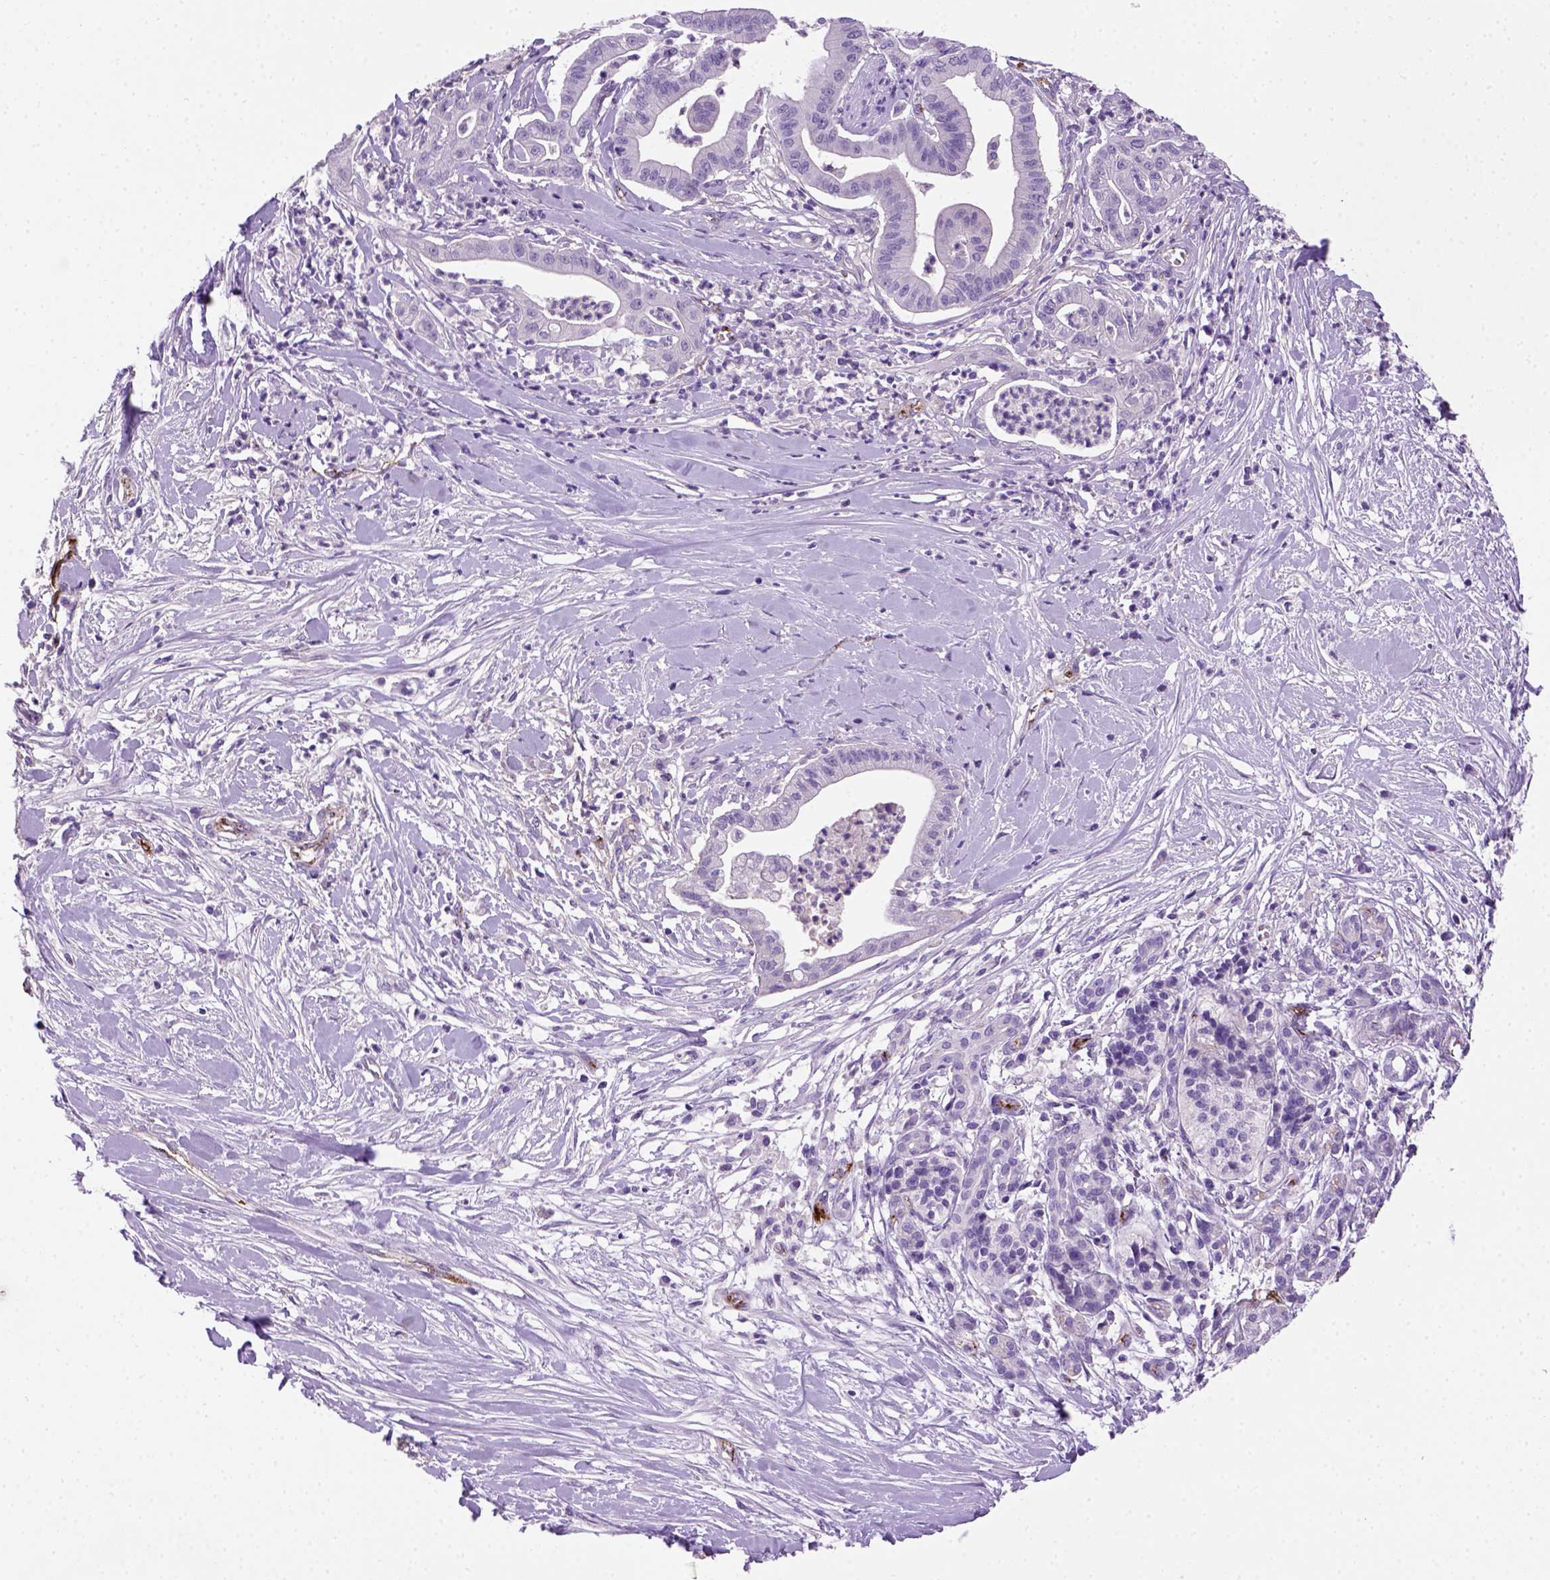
{"staining": {"intensity": "negative", "quantity": "none", "location": "none"}, "tissue": "pancreatic cancer", "cell_type": "Tumor cells", "image_type": "cancer", "snomed": [{"axis": "morphology", "description": "Normal tissue, NOS"}, {"axis": "morphology", "description": "Adenocarcinoma, NOS"}, {"axis": "topography", "description": "Lymph node"}, {"axis": "topography", "description": "Pancreas"}], "caption": "DAB (3,3'-diaminobenzidine) immunohistochemical staining of pancreatic cancer shows no significant expression in tumor cells. (DAB immunohistochemistry (IHC) visualized using brightfield microscopy, high magnification).", "gene": "VWF", "patient": {"sex": "female", "age": 58}}